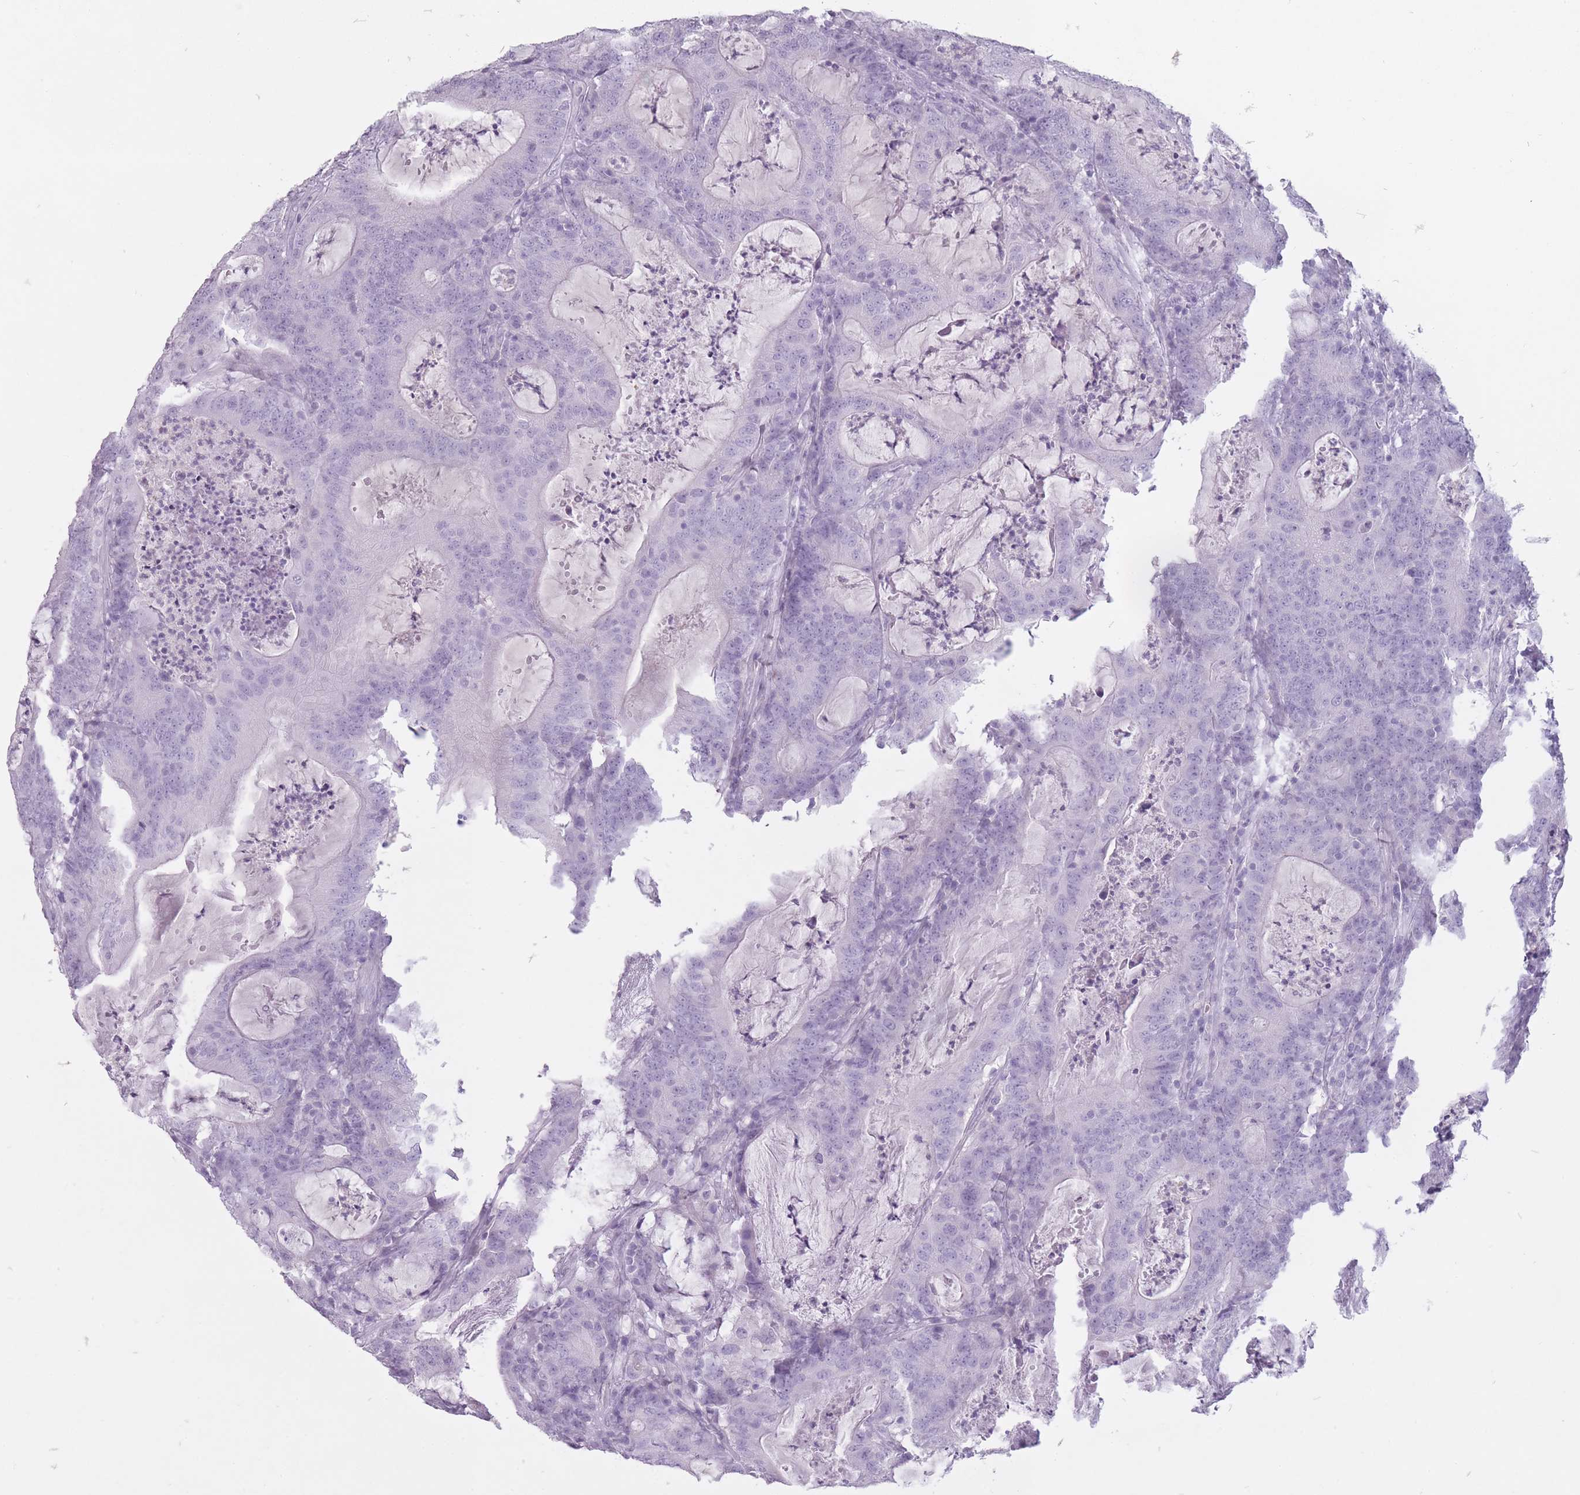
{"staining": {"intensity": "negative", "quantity": "none", "location": "none"}, "tissue": "colorectal cancer", "cell_type": "Tumor cells", "image_type": "cancer", "snomed": [{"axis": "morphology", "description": "Adenocarcinoma, NOS"}, {"axis": "topography", "description": "Colon"}], "caption": "Adenocarcinoma (colorectal) stained for a protein using IHC reveals no staining tumor cells.", "gene": "RFX4", "patient": {"sex": "male", "age": 83}}